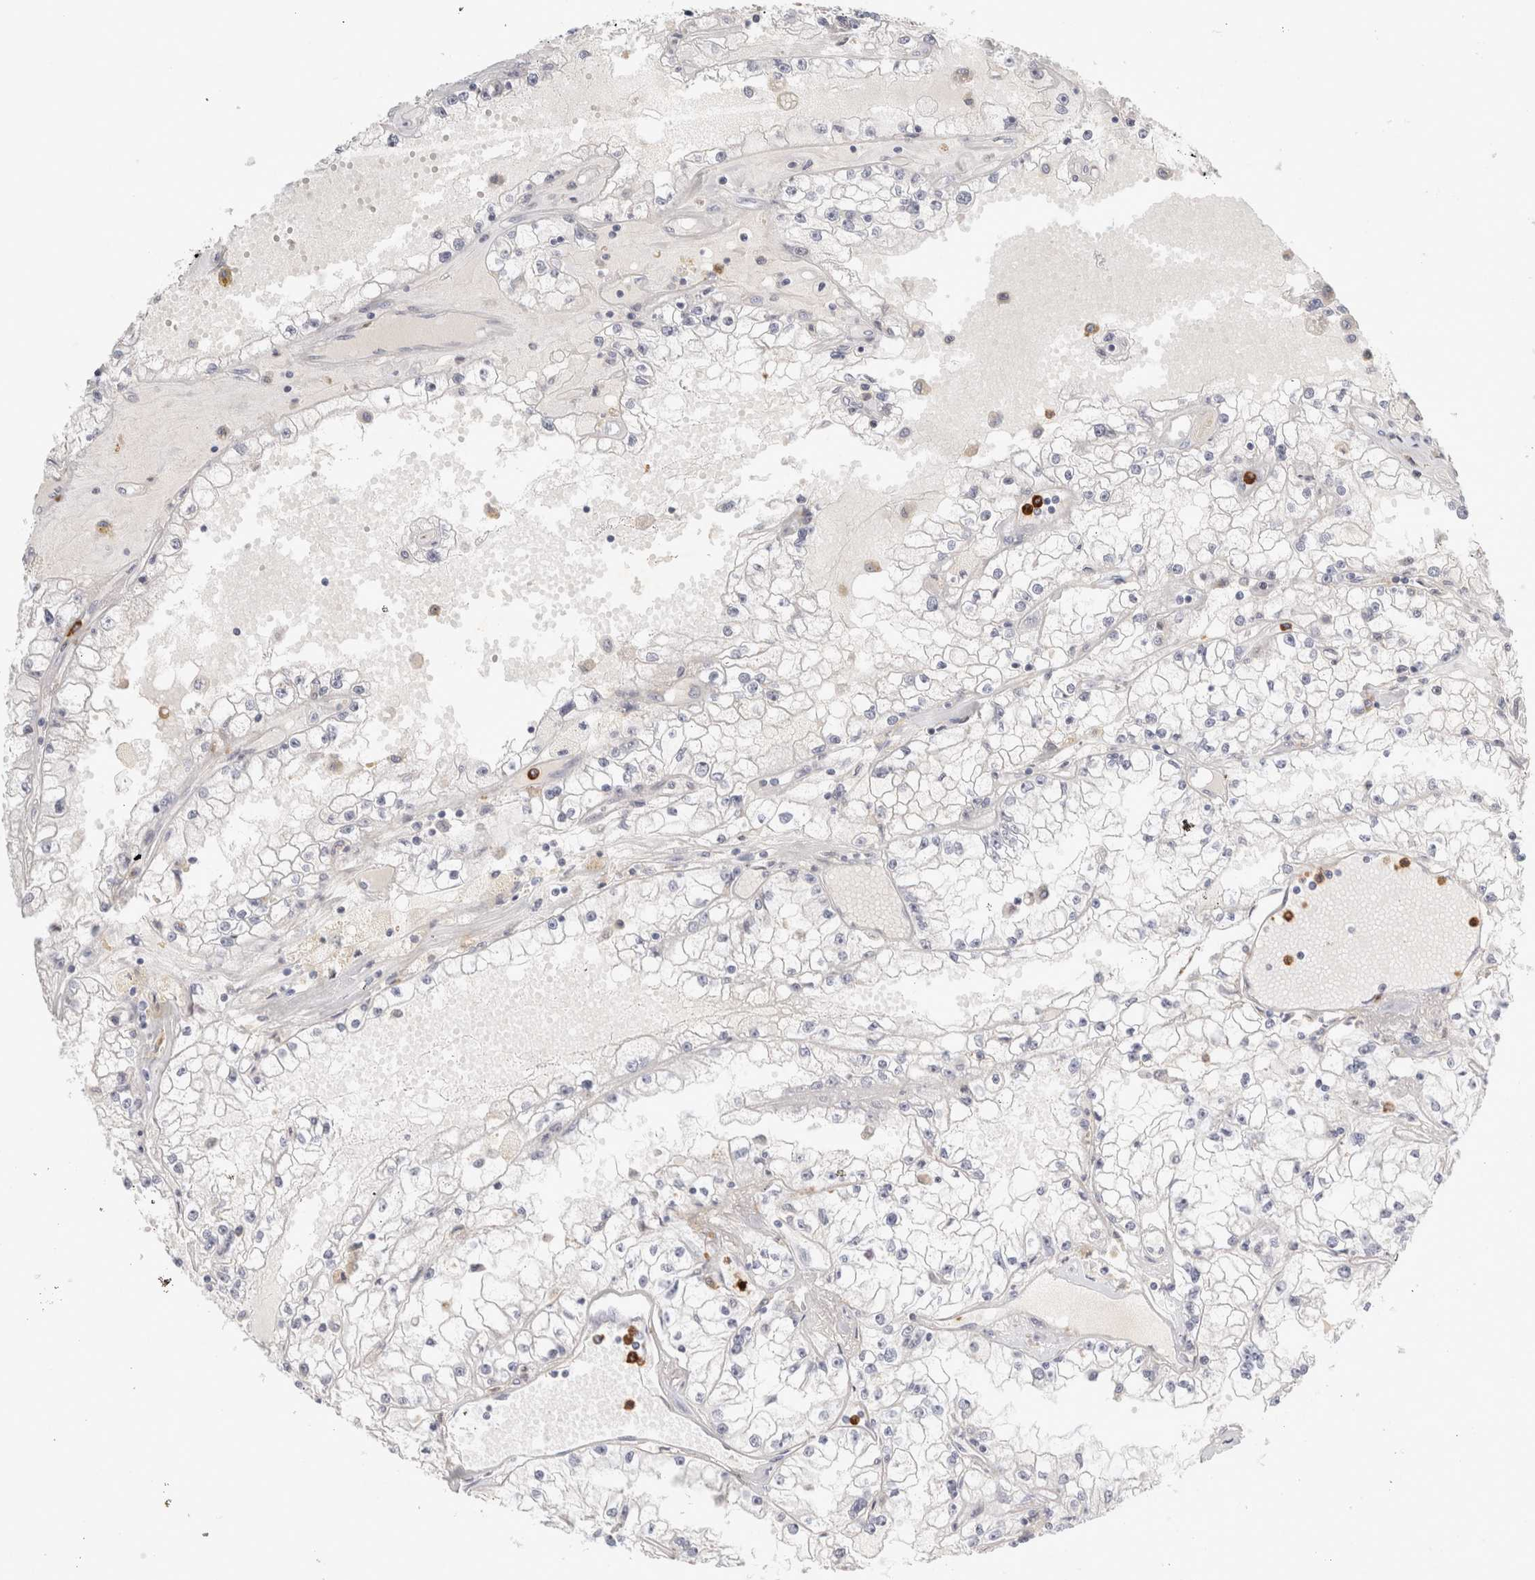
{"staining": {"intensity": "negative", "quantity": "none", "location": "none"}, "tissue": "renal cancer", "cell_type": "Tumor cells", "image_type": "cancer", "snomed": [{"axis": "morphology", "description": "Adenocarcinoma, NOS"}, {"axis": "topography", "description": "Kidney"}], "caption": "High power microscopy image of an IHC photomicrograph of renal adenocarcinoma, revealing no significant positivity in tumor cells. (Stains: DAB (3,3'-diaminobenzidine) IHC with hematoxylin counter stain, Microscopy: brightfield microscopy at high magnification).", "gene": "FGL2", "patient": {"sex": "male", "age": 56}}